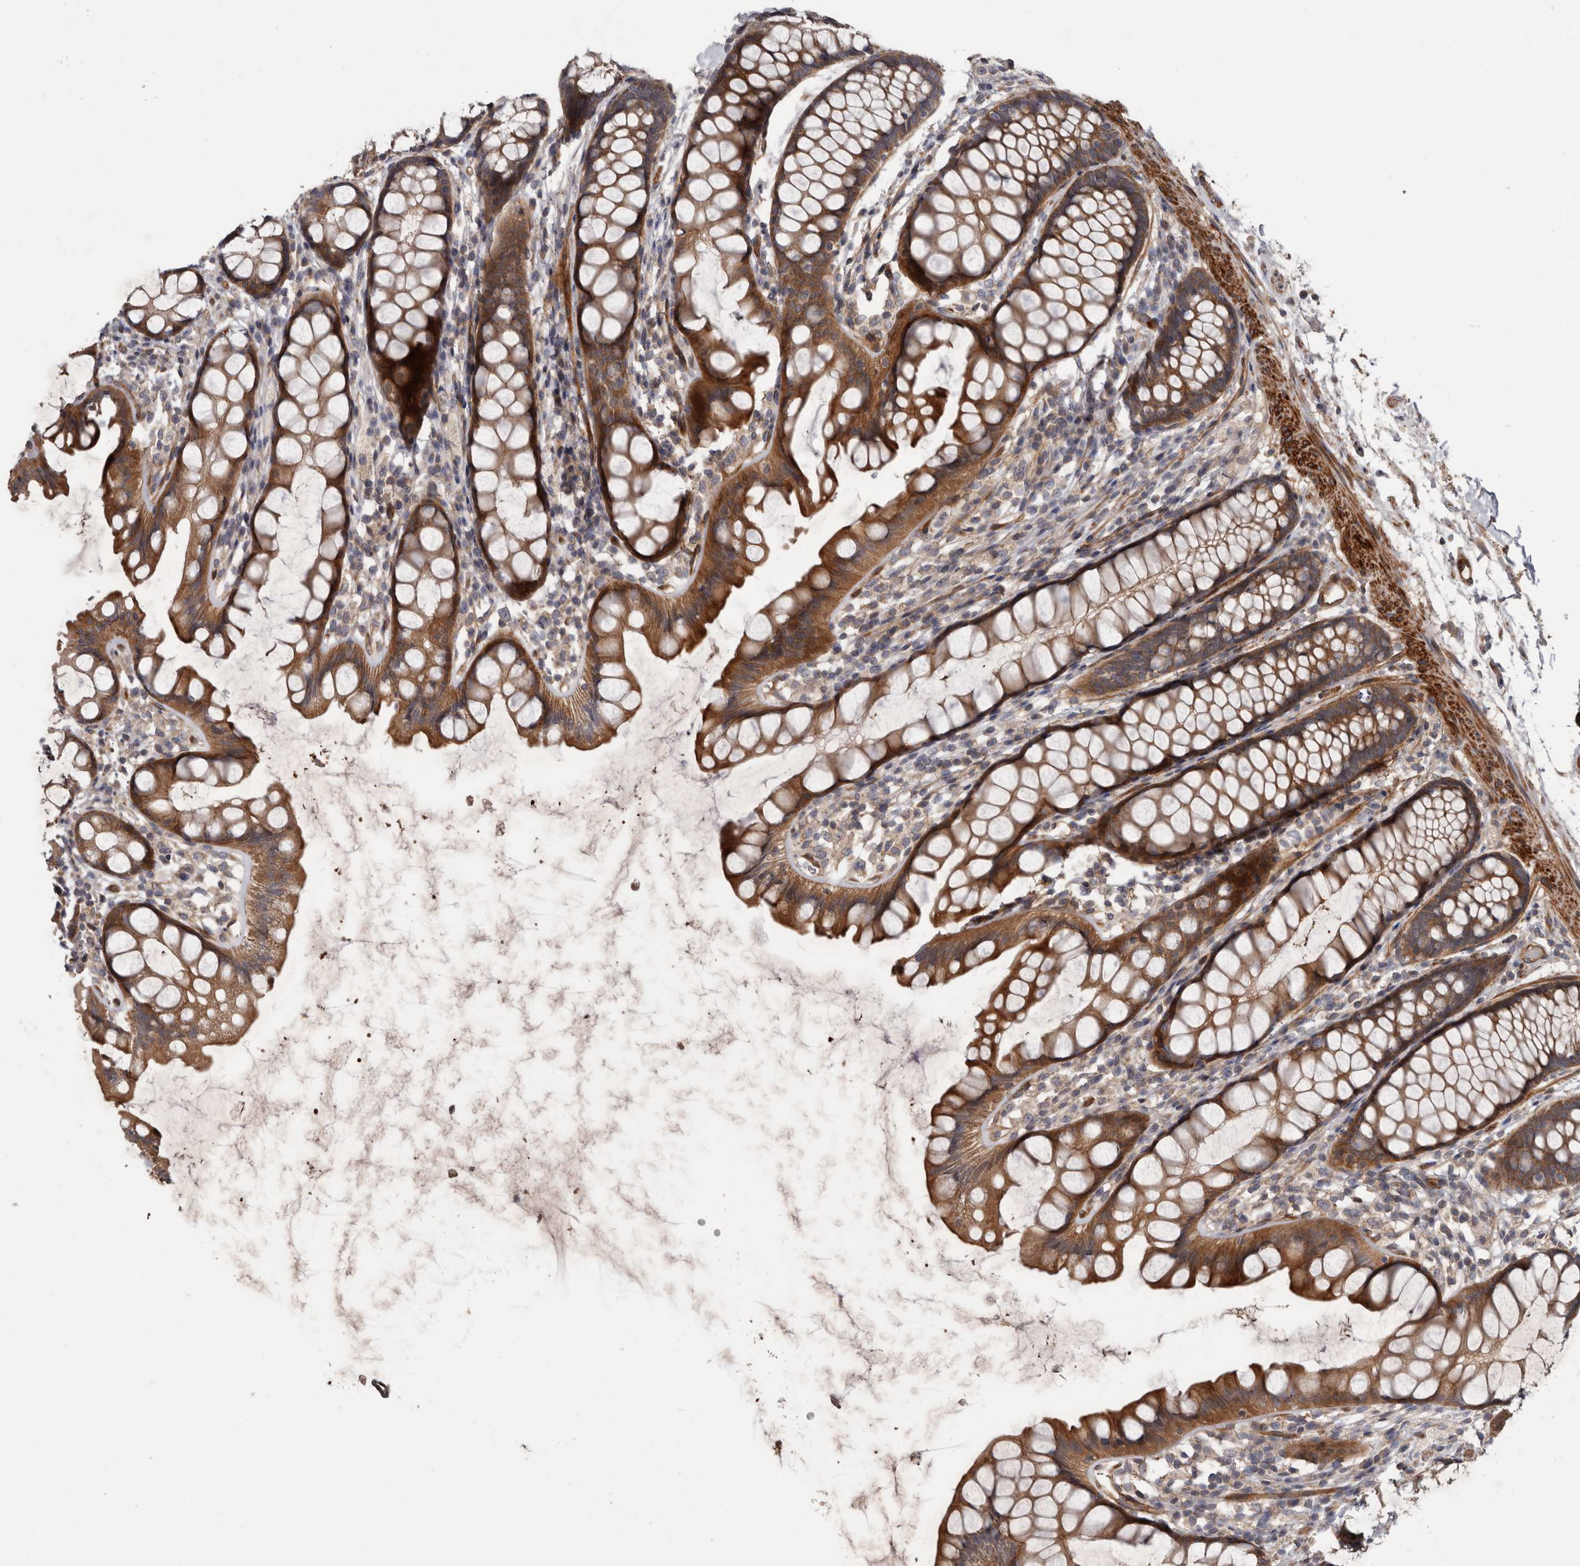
{"staining": {"intensity": "moderate", "quantity": ">75%", "location": "cytoplasmic/membranous"}, "tissue": "rectum", "cell_type": "Glandular cells", "image_type": "normal", "snomed": [{"axis": "morphology", "description": "Normal tissue, NOS"}, {"axis": "topography", "description": "Rectum"}], "caption": "High-magnification brightfield microscopy of normal rectum stained with DAB (brown) and counterstained with hematoxylin (blue). glandular cells exhibit moderate cytoplasmic/membranous expression is present in approximately>75% of cells. The staining was performed using DAB (3,3'-diaminobenzidine) to visualize the protein expression in brown, while the nuclei were stained in blue with hematoxylin (Magnification: 20x).", "gene": "ARHGEF5", "patient": {"sex": "female", "age": 65}}